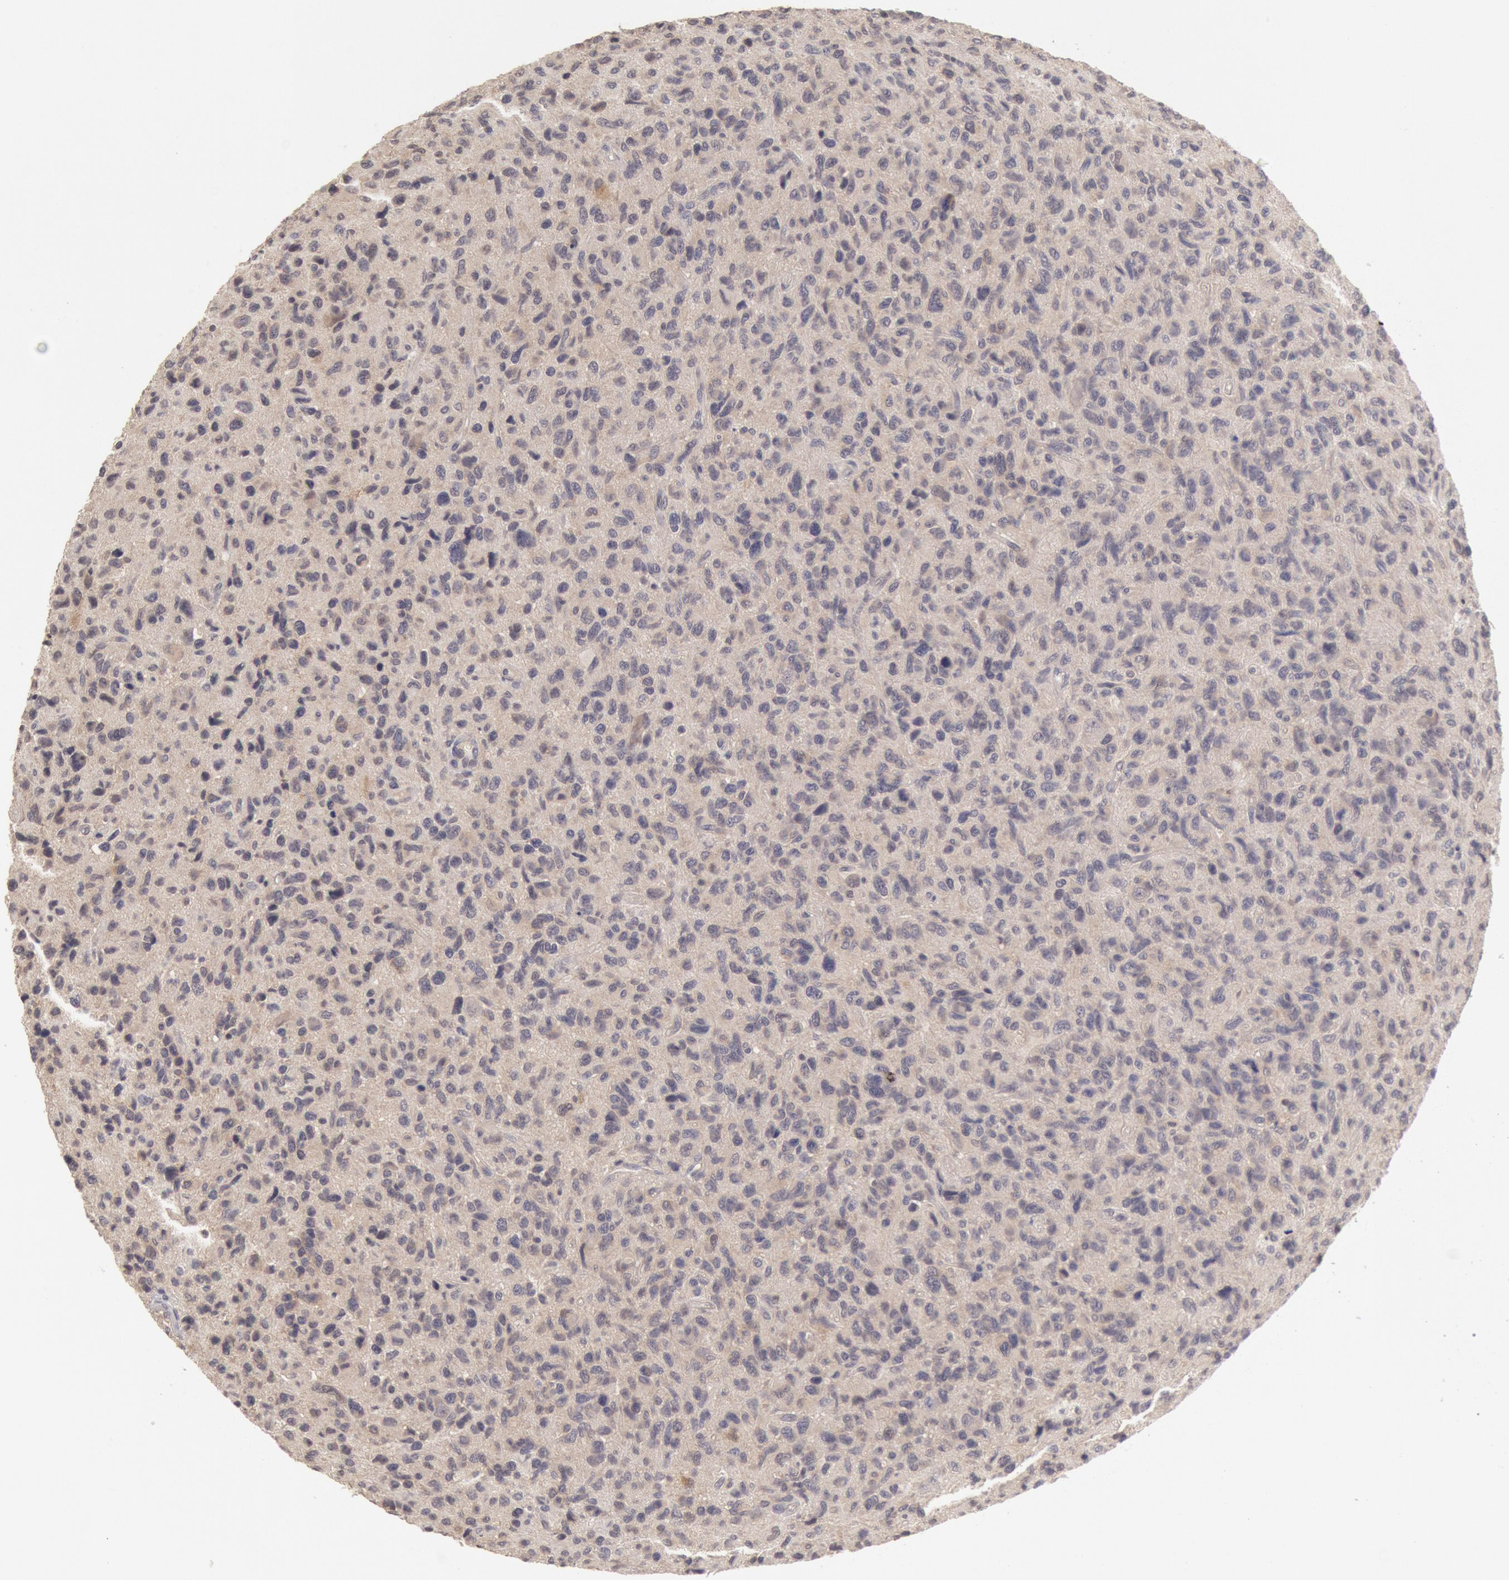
{"staining": {"intensity": "negative", "quantity": "none", "location": "none"}, "tissue": "glioma", "cell_type": "Tumor cells", "image_type": "cancer", "snomed": [{"axis": "morphology", "description": "Glioma, malignant, High grade"}, {"axis": "topography", "description": "Brain"}], "caption": "High magnification brightfield microscopy of high-grade glioma (malignant) stained with DAB (3,3'-diaminobenzidine) (brown) and counterstained with hematoxylin (blue): tumor cells show no significant staining.", "gene": "ZFP36L1", "patient": {"sex": "female", "age": 60}}